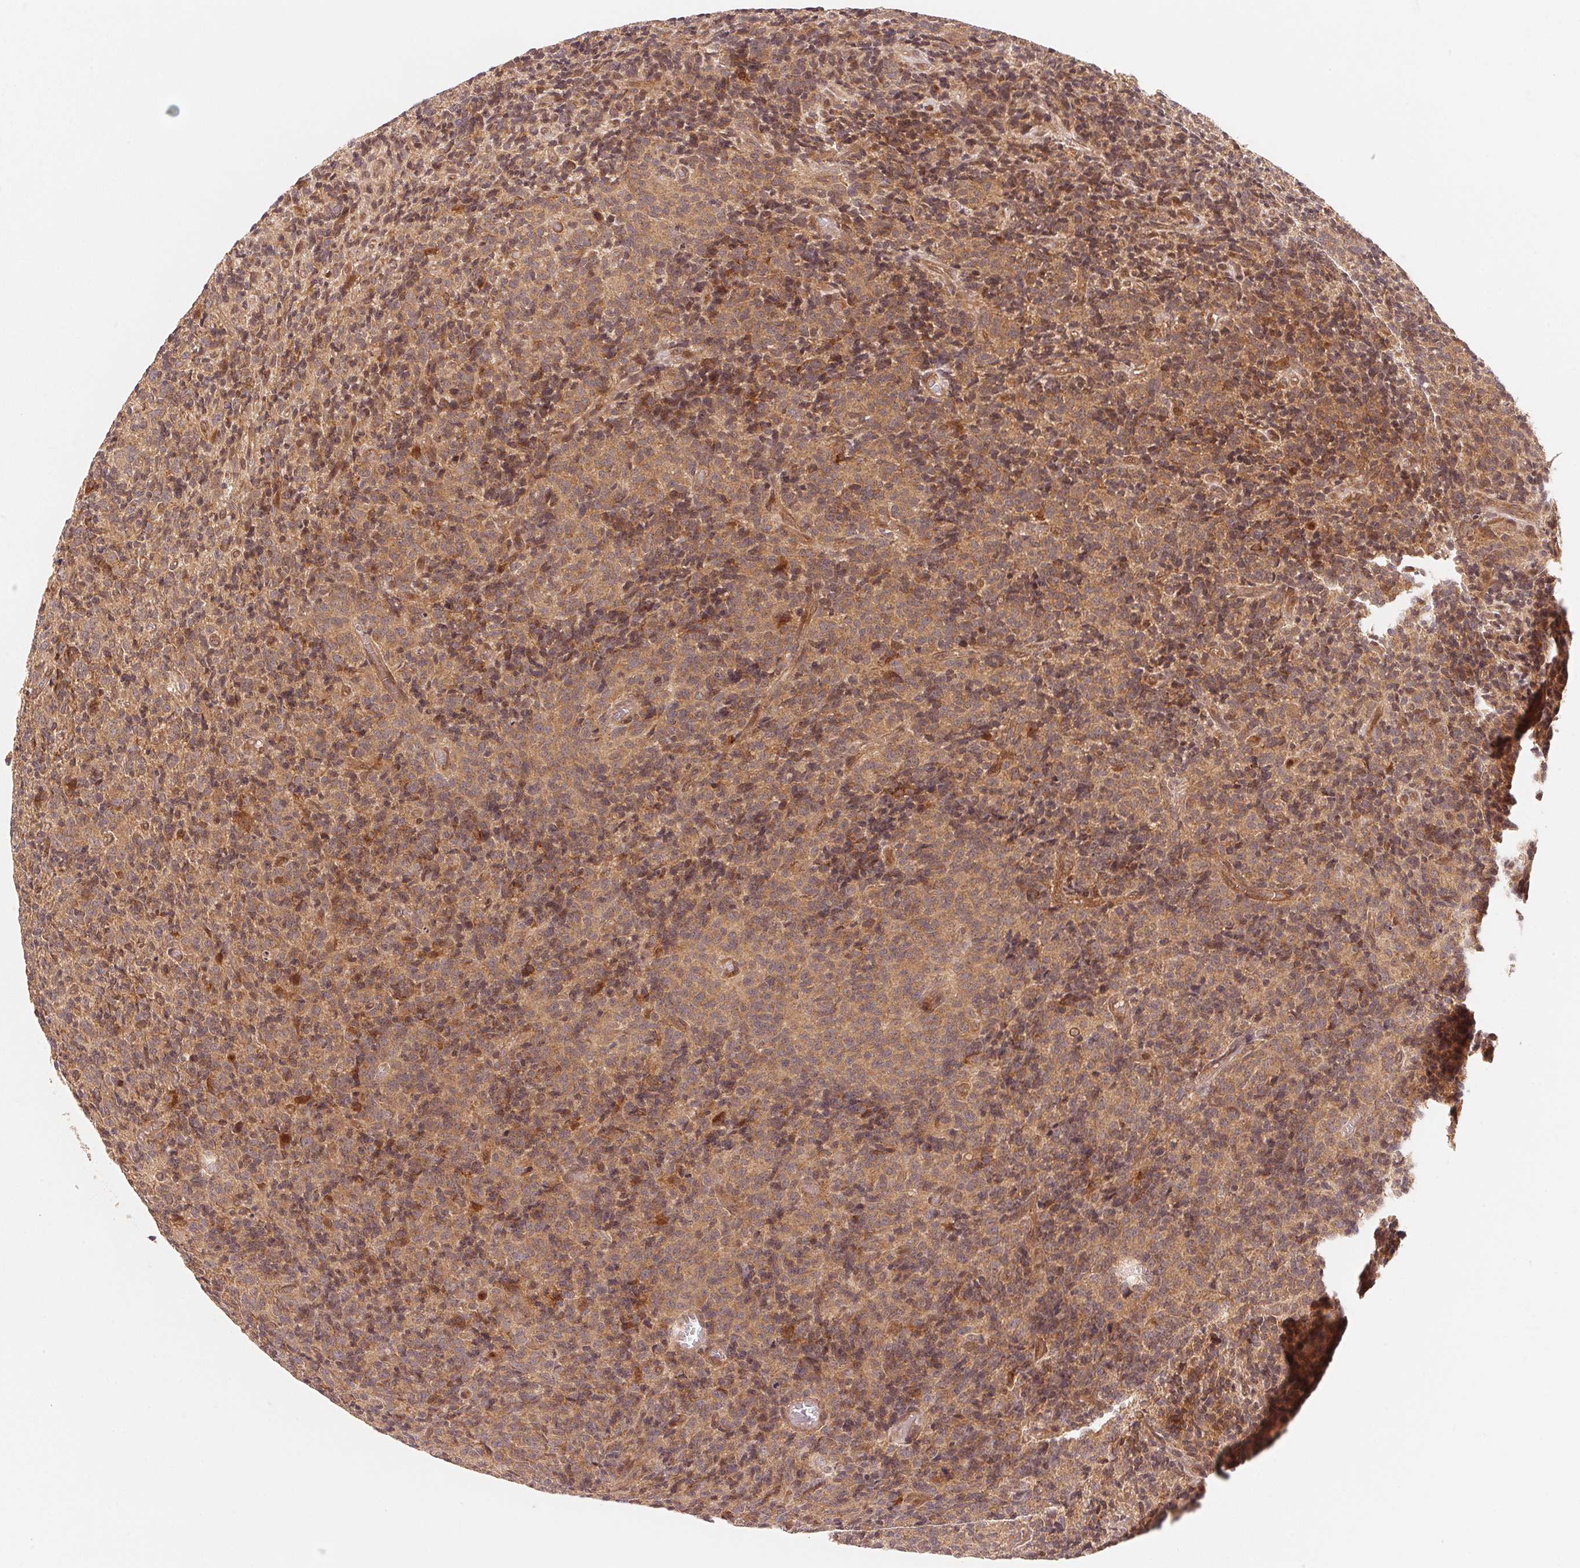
{"staining": {"intensity": "weak", "quantity": ">75%", "location": "cytoplasmic/membranous"}, "tissue": "glioma", "cell_type": "Tumor cells", "image_type": "cancer", "snomed": [{"axis": "morphology", "description": "Glioma, malignant, High grade"}, {"axis": "topography", "description": "Brain"}], "caption": "Human high-grade glioma (malignant) stained with a protein marker exhibits weak staining in tumor cells.", "gene": "CCDC102B", "patient": {"sex": "male", "age": 76}}